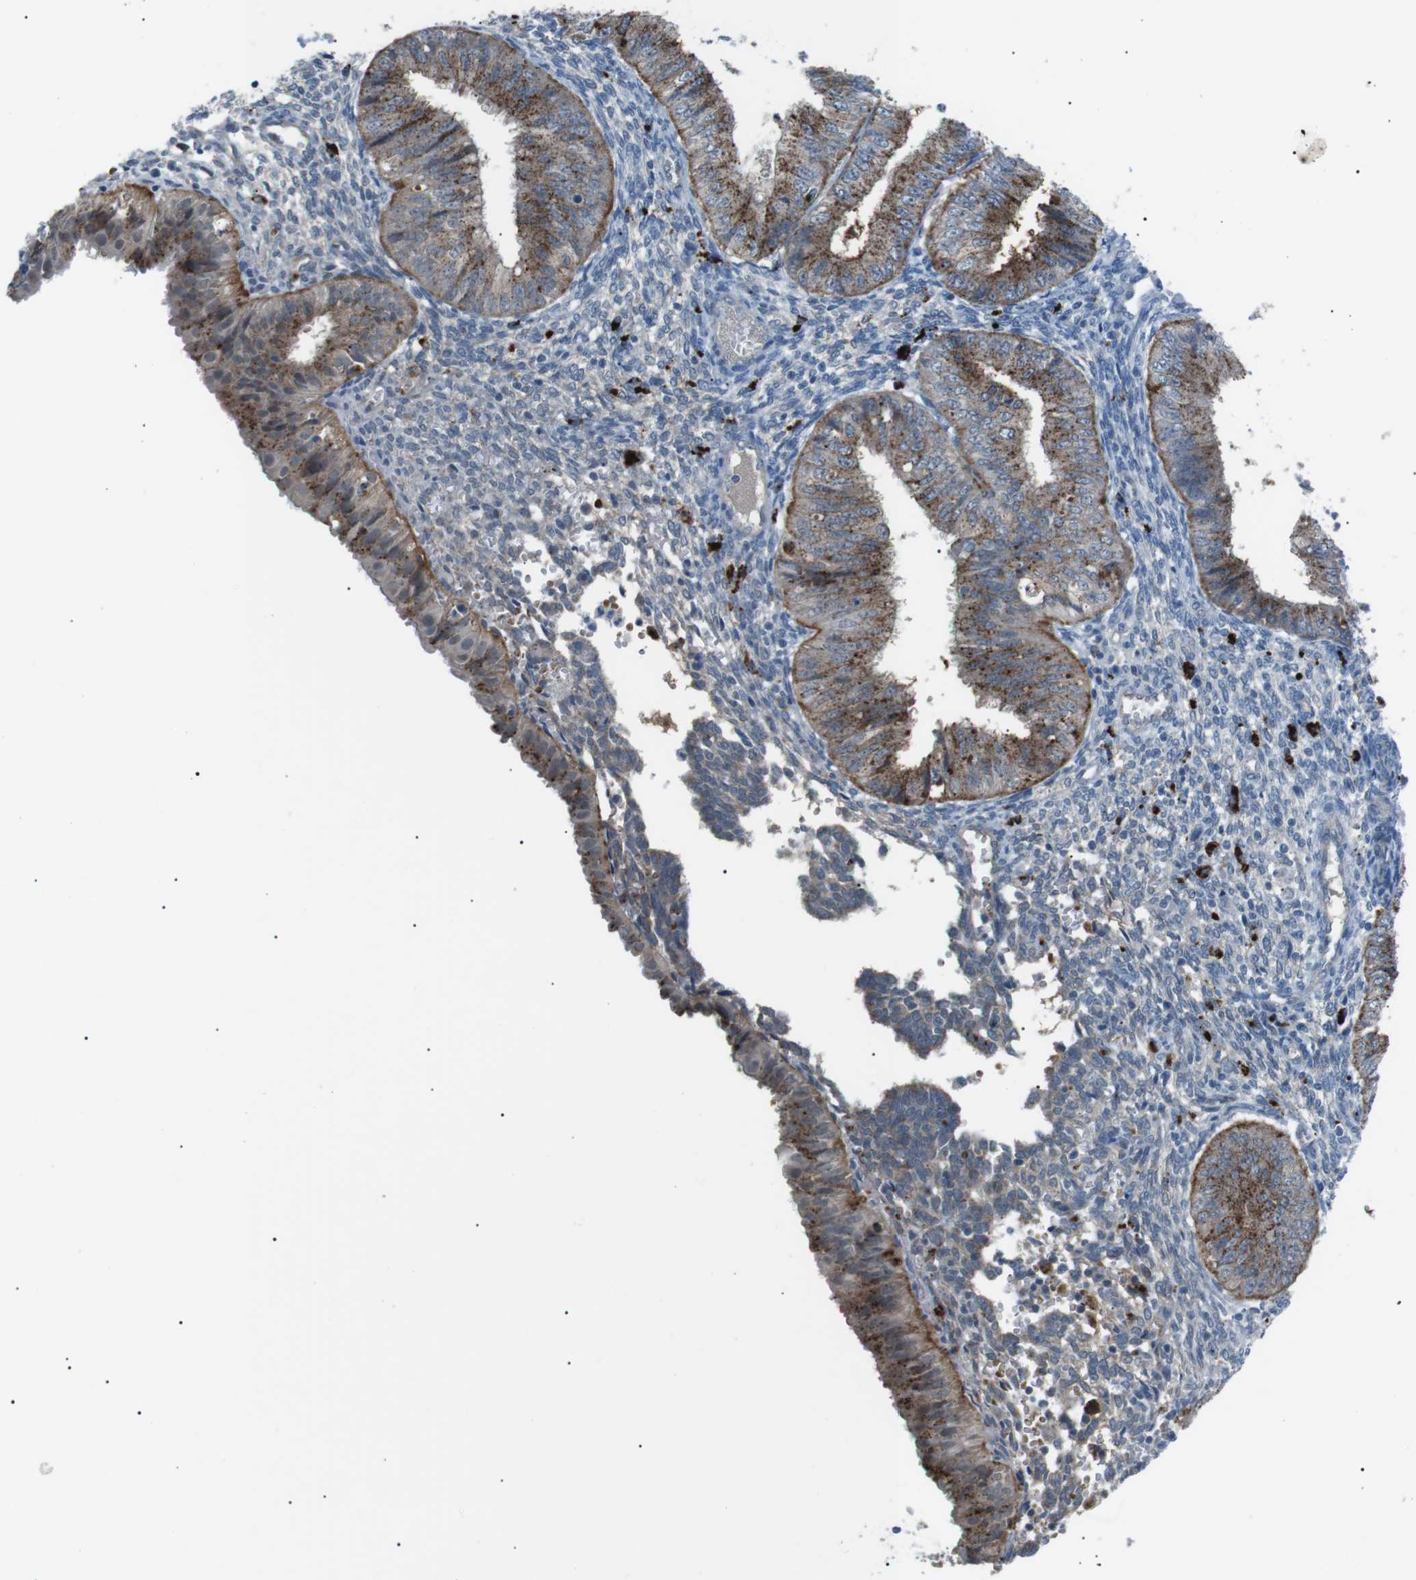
{"staining": {"intensity": "weak", "quantity": ">75%", "location": "cytoplasmic/membranous"}, "tissue": "endometrial cancer", "cell_type": "Tumor cells", "image_type": "cancer", "snomed": [{"axis": "morphology", "description": "Normal tissue, NOS"}, {"axis": "morphology", "description": "Adenocarcinoma, NOS"}, {"axis": "topography", "description": "Endometrium"}], "caption": "Protein staining of endometrial adenocarcinoma tissue displays weak cytoplasmic/membranous staining in about >75% of tumor cells. (DAB (3,3'-diaminobenzidine) = brown stain, brightfield microscopy at high magnification).", "gene": "B4GALNT2", "patient": {"sex": "female", "age": 53}}